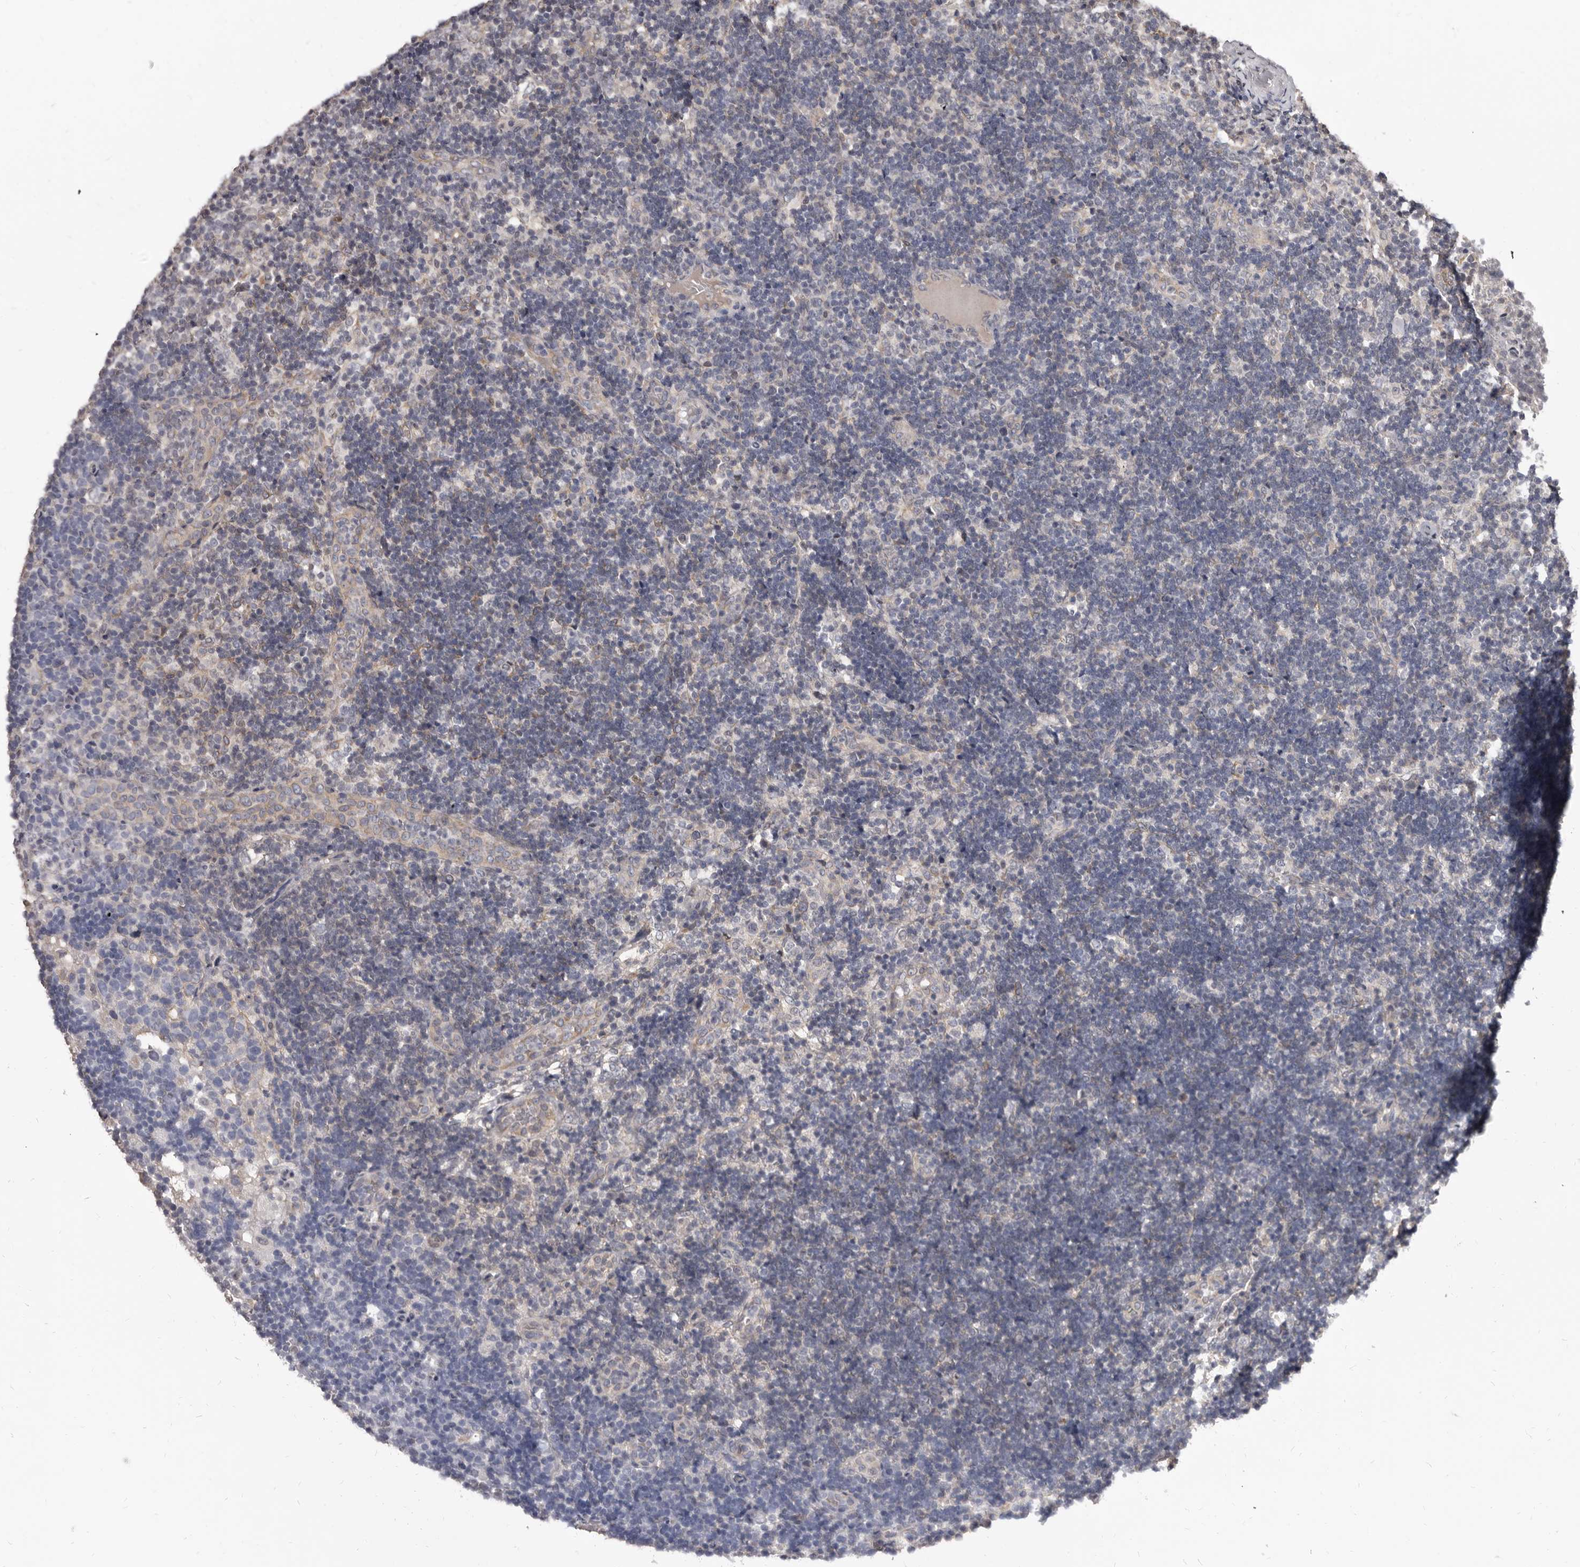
{"staining": {"intensity": "negative", "quantity": "none", "location": "none"}, "tissue": "lymph node", "cell_type": "Germinal center cells", "image_type": "normal", "snomed": [{"axis": "morphology", "description": "Normal tissue, NOS"}, {"axis": "topography", "description": "Lymph node"}], "caption": "Protein analysis of benign lymph node displays no significant expression in germinal center cells.", "gene": "KHDRBS2", "patient": {"sex": "female", "age": 22}}